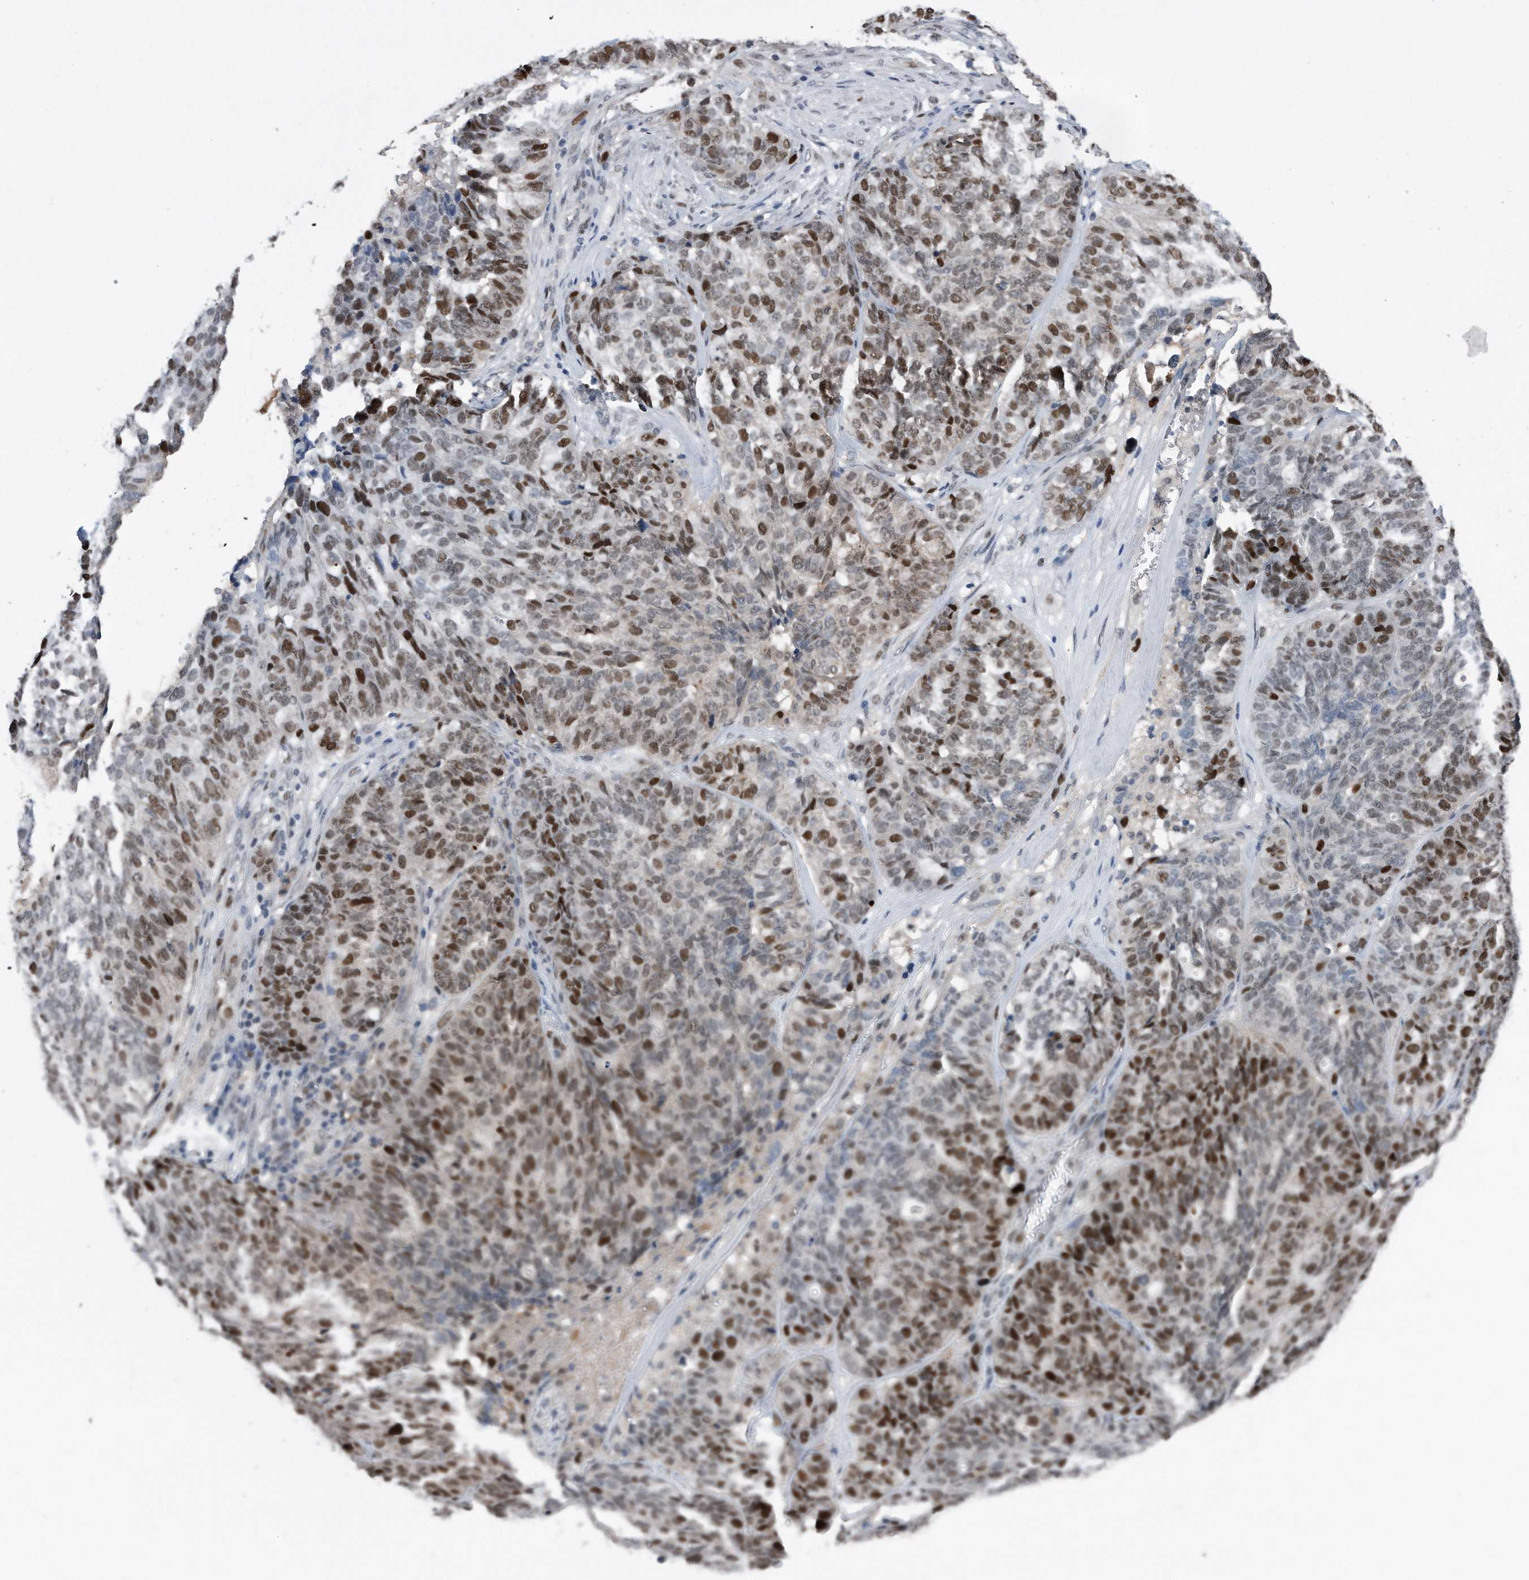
{"staining": {"intensity": "strong", "quantity": "25%-75%", "location": "nuclear"}, "tissue": "ovarian cancer", "cell_type": "Tumor cells", "image_type": "cancer", "snomed": [{"axis": "morphology", "description": "Cystadenocarcinoma, serous, NOS"}, {"axis": "topography", "description": "Ovary"}], "caption": "Immunohistochemistry (IHC) of human serous cystadenocarcinoma (ovarian) demonstrates high levels of strong nuclear staining in about 25%-75% of tumor cells.", "gene": "PCNA", "patient": {"sex": "female", "age": 59}}